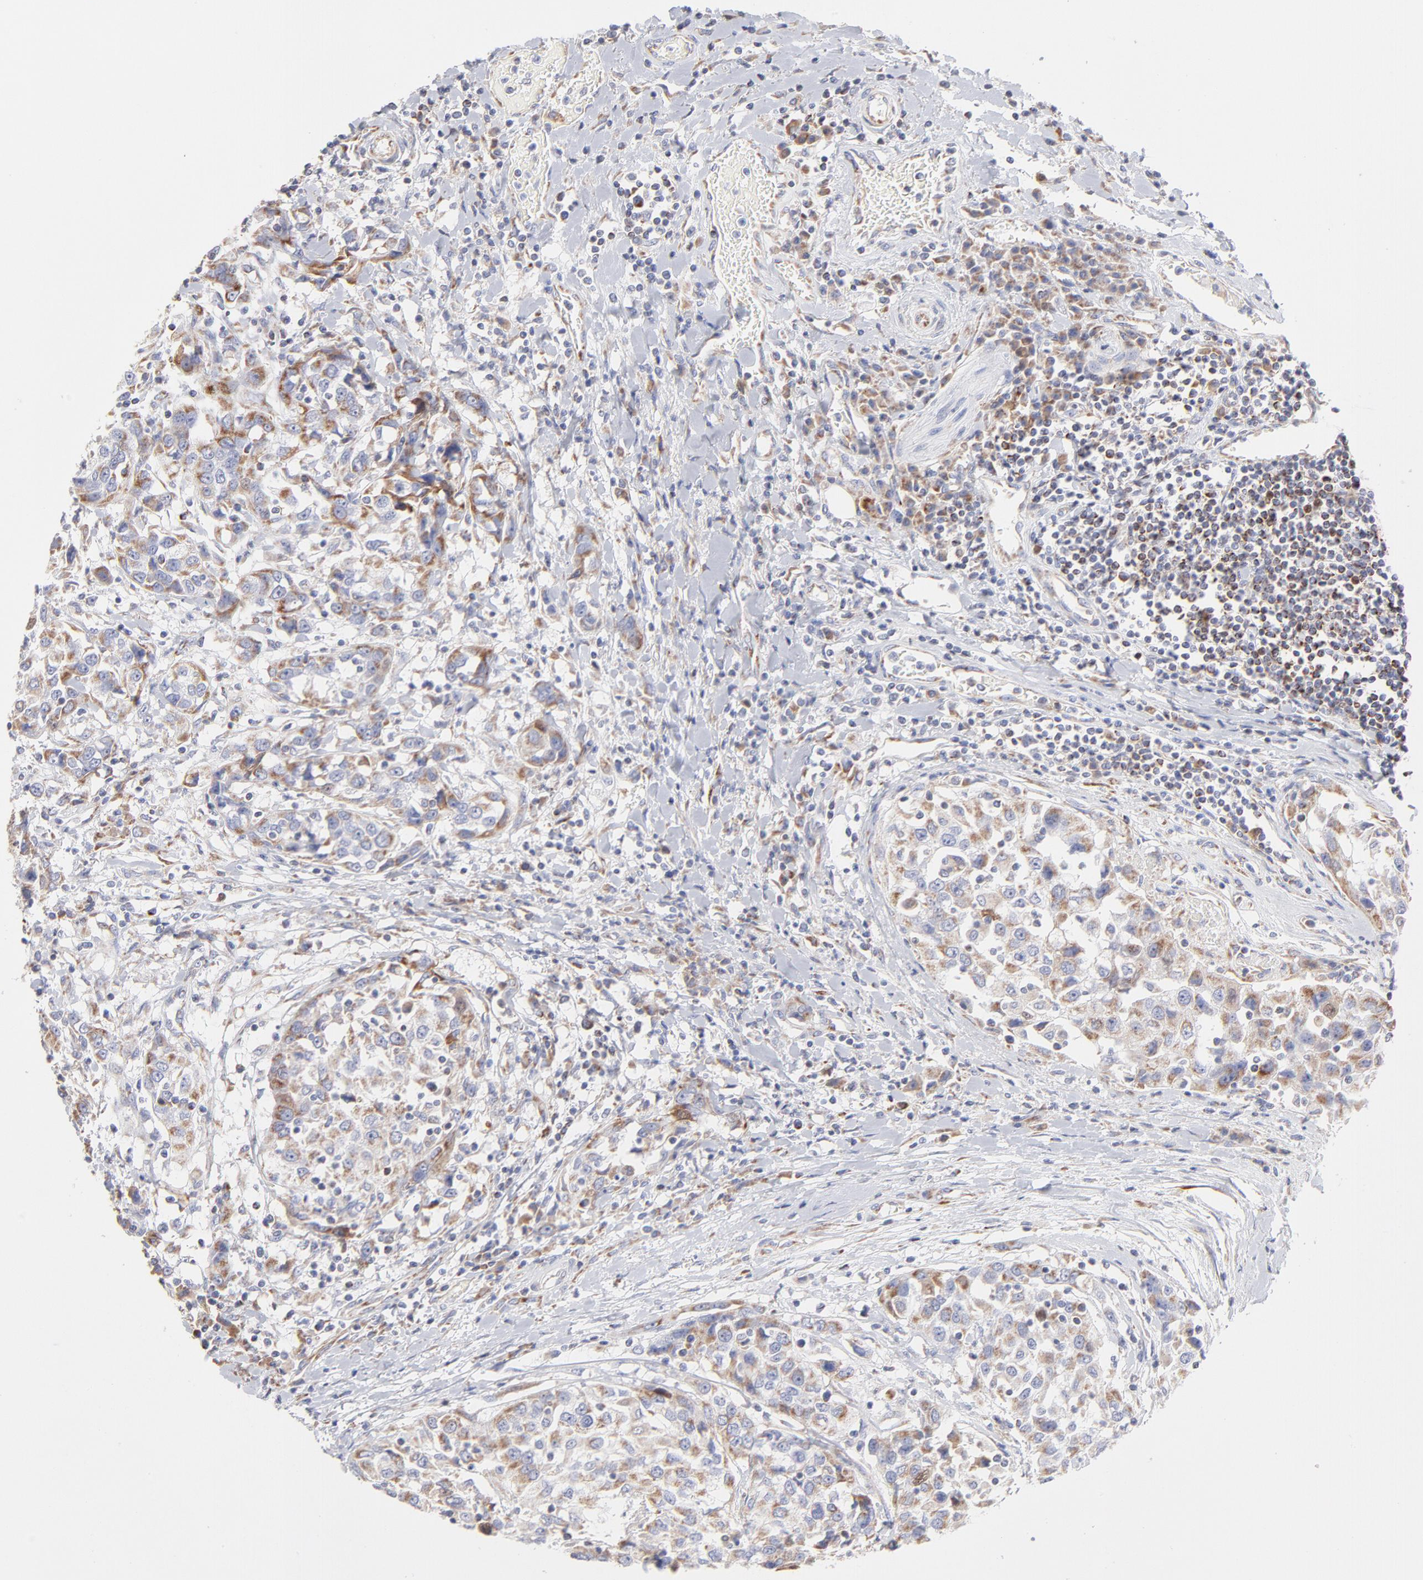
{"staining": {"intensity": "weak", "quantity": "25%-75%", "location": "cytoplasmic/membranous"}, "tissue": "urothelial cancer", "cell_type": "Tumor cells", "image_type": "cancer", "snomed": [{"axis": "morphology", "description": "Urothelial carcinoma, High grade"}, {"axis": "topography", "description": "Urinary bladder"}], "caption": "DAB immunohistochemical staining of urothelial cancer displays weak cytoplasmic/membranous protein positivity in about 25%-75% of tumor cells.", "gene": "TIMM8A", "patient": {"sex": "female", "age": 80}}